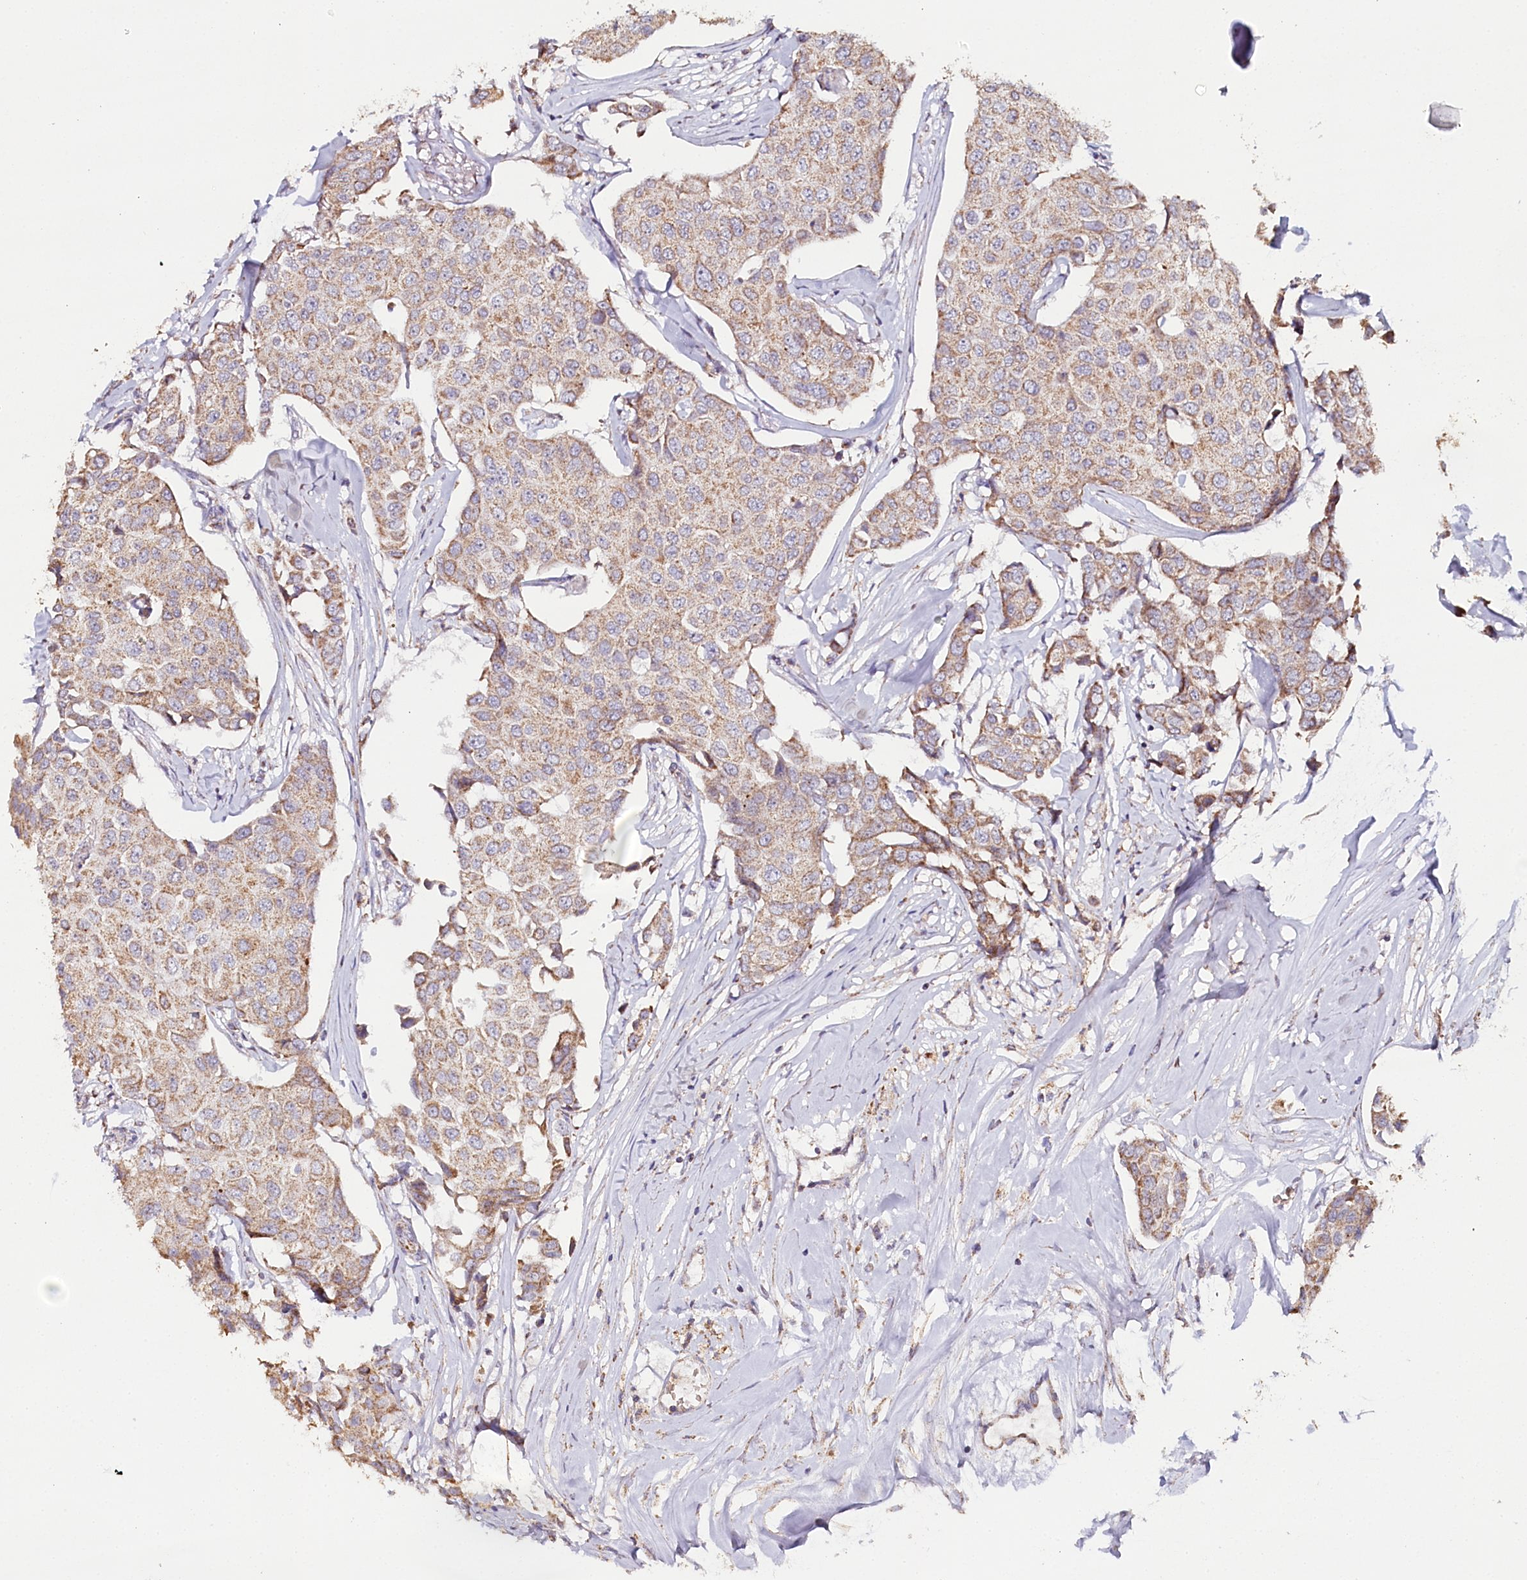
{"staining": {"intensity": "weak", "quantity": ">75%", "location": "cytoplasmic/membranous"}, "tissue": "breast cancer", "cell_type": "Tumor cells", "image_type": "cancer", "snomed": [{"axis": "morphology", "description": "Duct carcinoma"}, {"axis": "topography", "description": "Breast"}], "caption": "Immunohistochemical staining of human breast infiltrating ductal carcinoma displays low levels of weak cytoplasmic/membranous protein staining in about >75% of tumor cells.", "gene": "MMP25", "patient": {"sex": "female", "age": 80}}